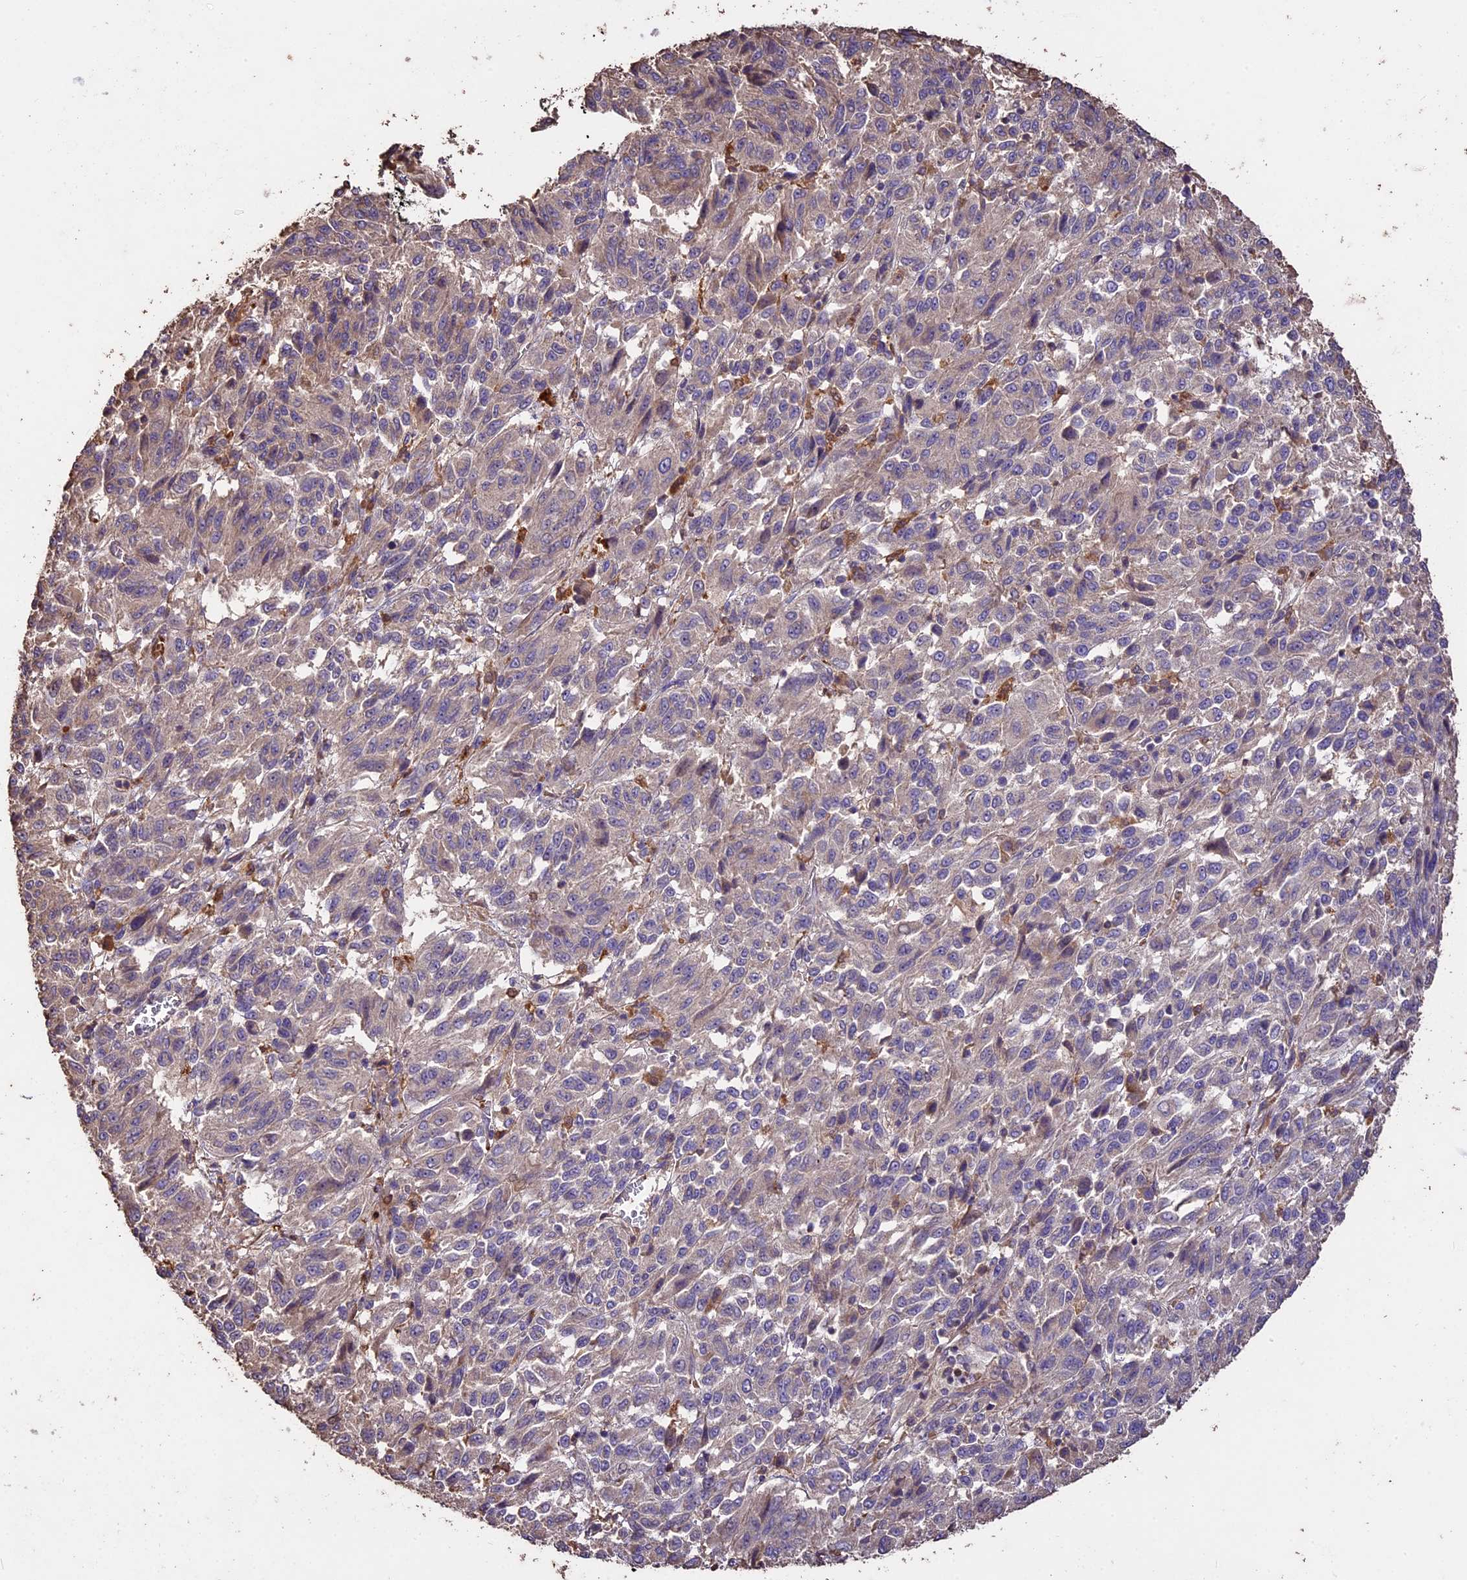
{"staining": {"intensity": "negative", "quantity": "none", "location": "none"}, "tissue": "melanoma", "cell_type": "Tumor cells", "image_type": "cancer", "snomed": [{"axis": "morphology", "description": "Malignant melanoma, Metastatic site"}, {"axis": "topography", "description": "Lung"}], "caption": "There is no significant expression in tumor cells of melanoma.", "gene": "CRLF1", "patient": {"sex": "male", "age": 64}}